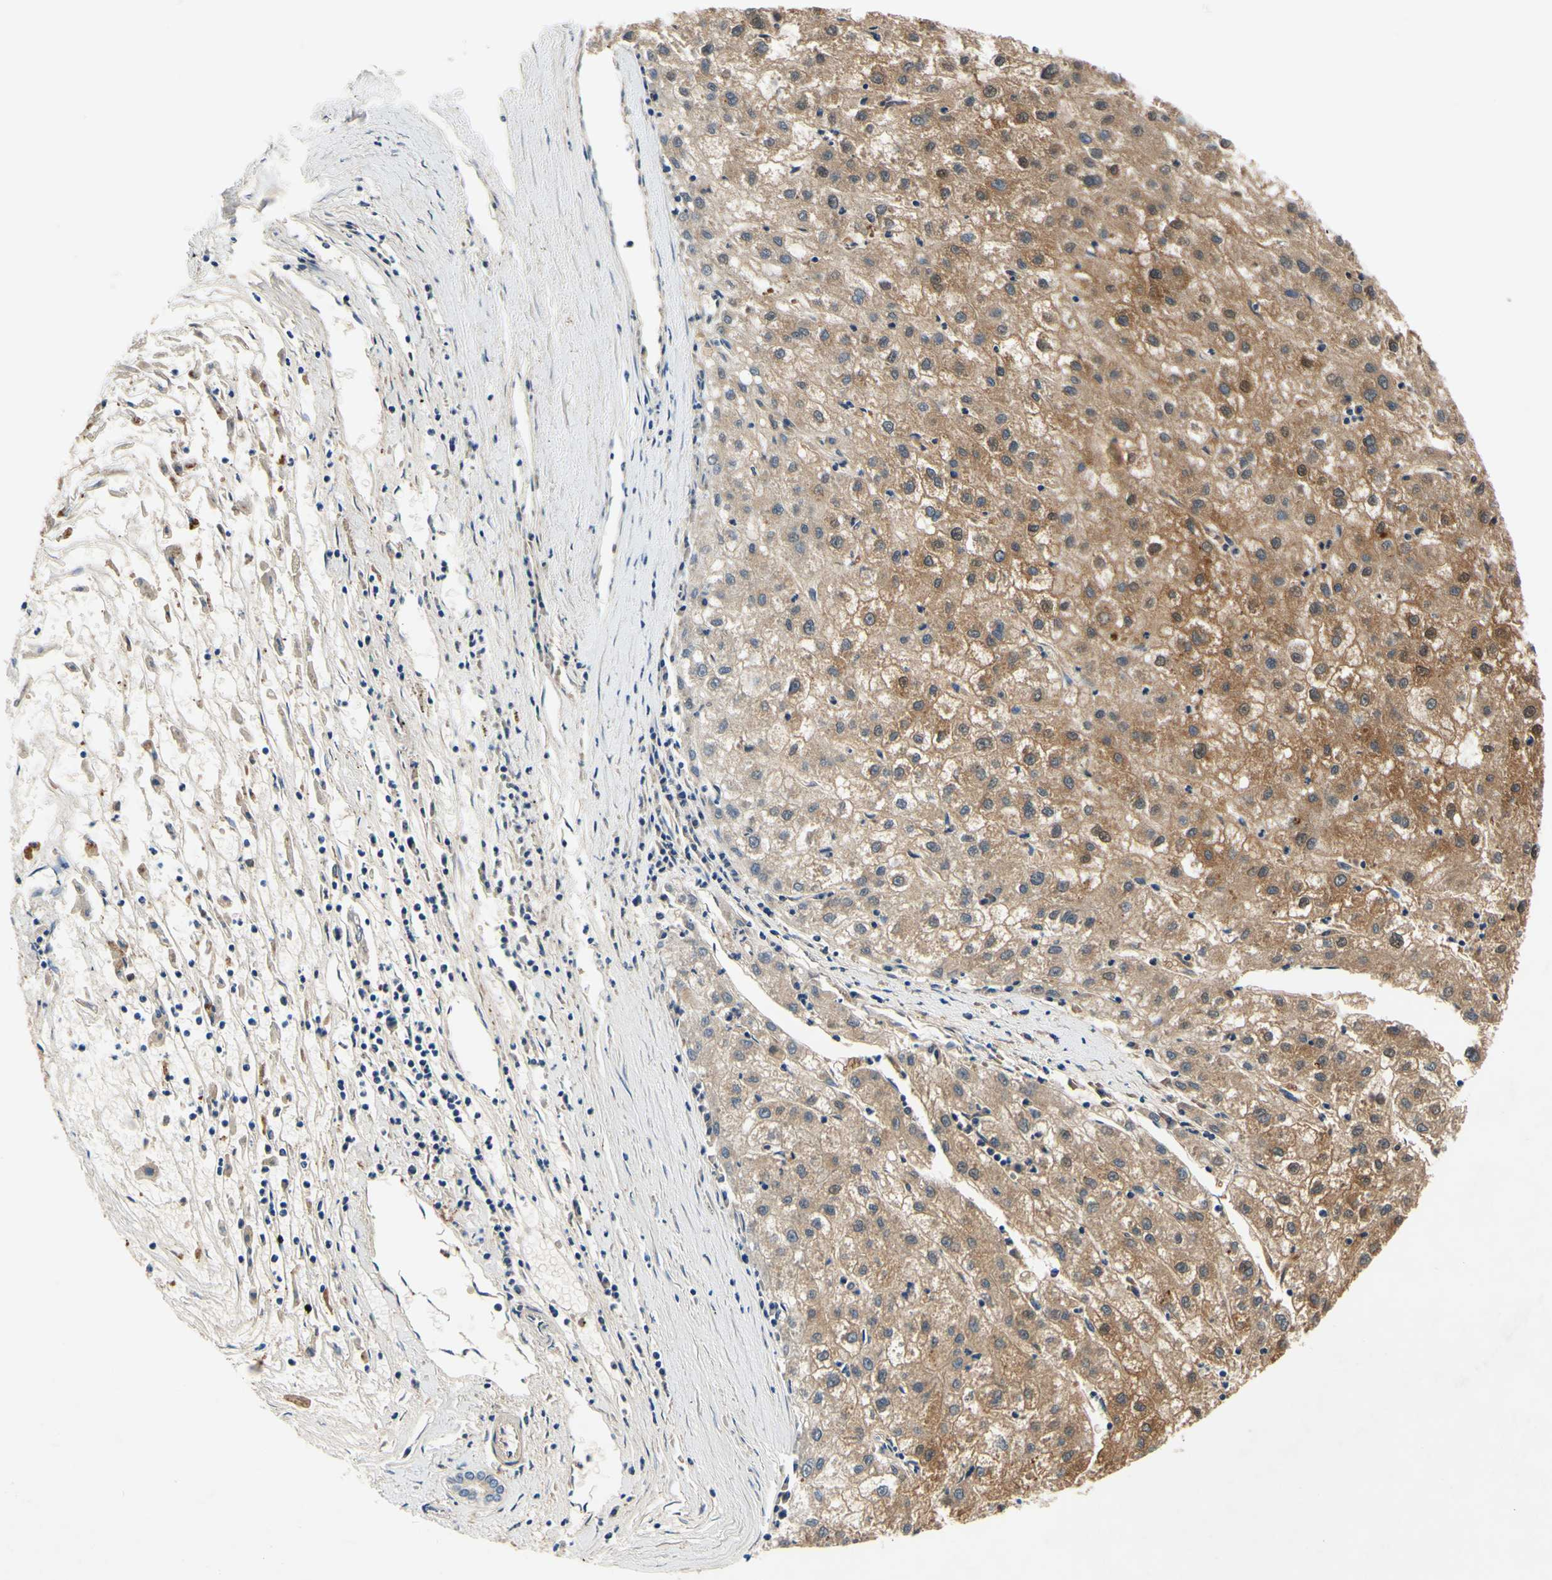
{"staining": {"intensity": "moderate", "quantity": "25%-75%", "location": "cytoplasmic/membranous"}, "tissue": "liver cancer", "cell_type": "Tumor cells", "image_type": "cancer", "snomed": [{"axis": "morphology", "description": "Carcinoma, Hepatocellular, NOS"}, {"axis": "topography", "description": "Liver"}], "caption": "The histopathology image demonstrates staining of liver cancer (hepatocellular carcinoma), revealing moderate cytoplasmic/membranous protein staining (brown color) within tumor cells.", "gene": "PLA2G4A", "patient": {"sex": "male", "age": 72}}